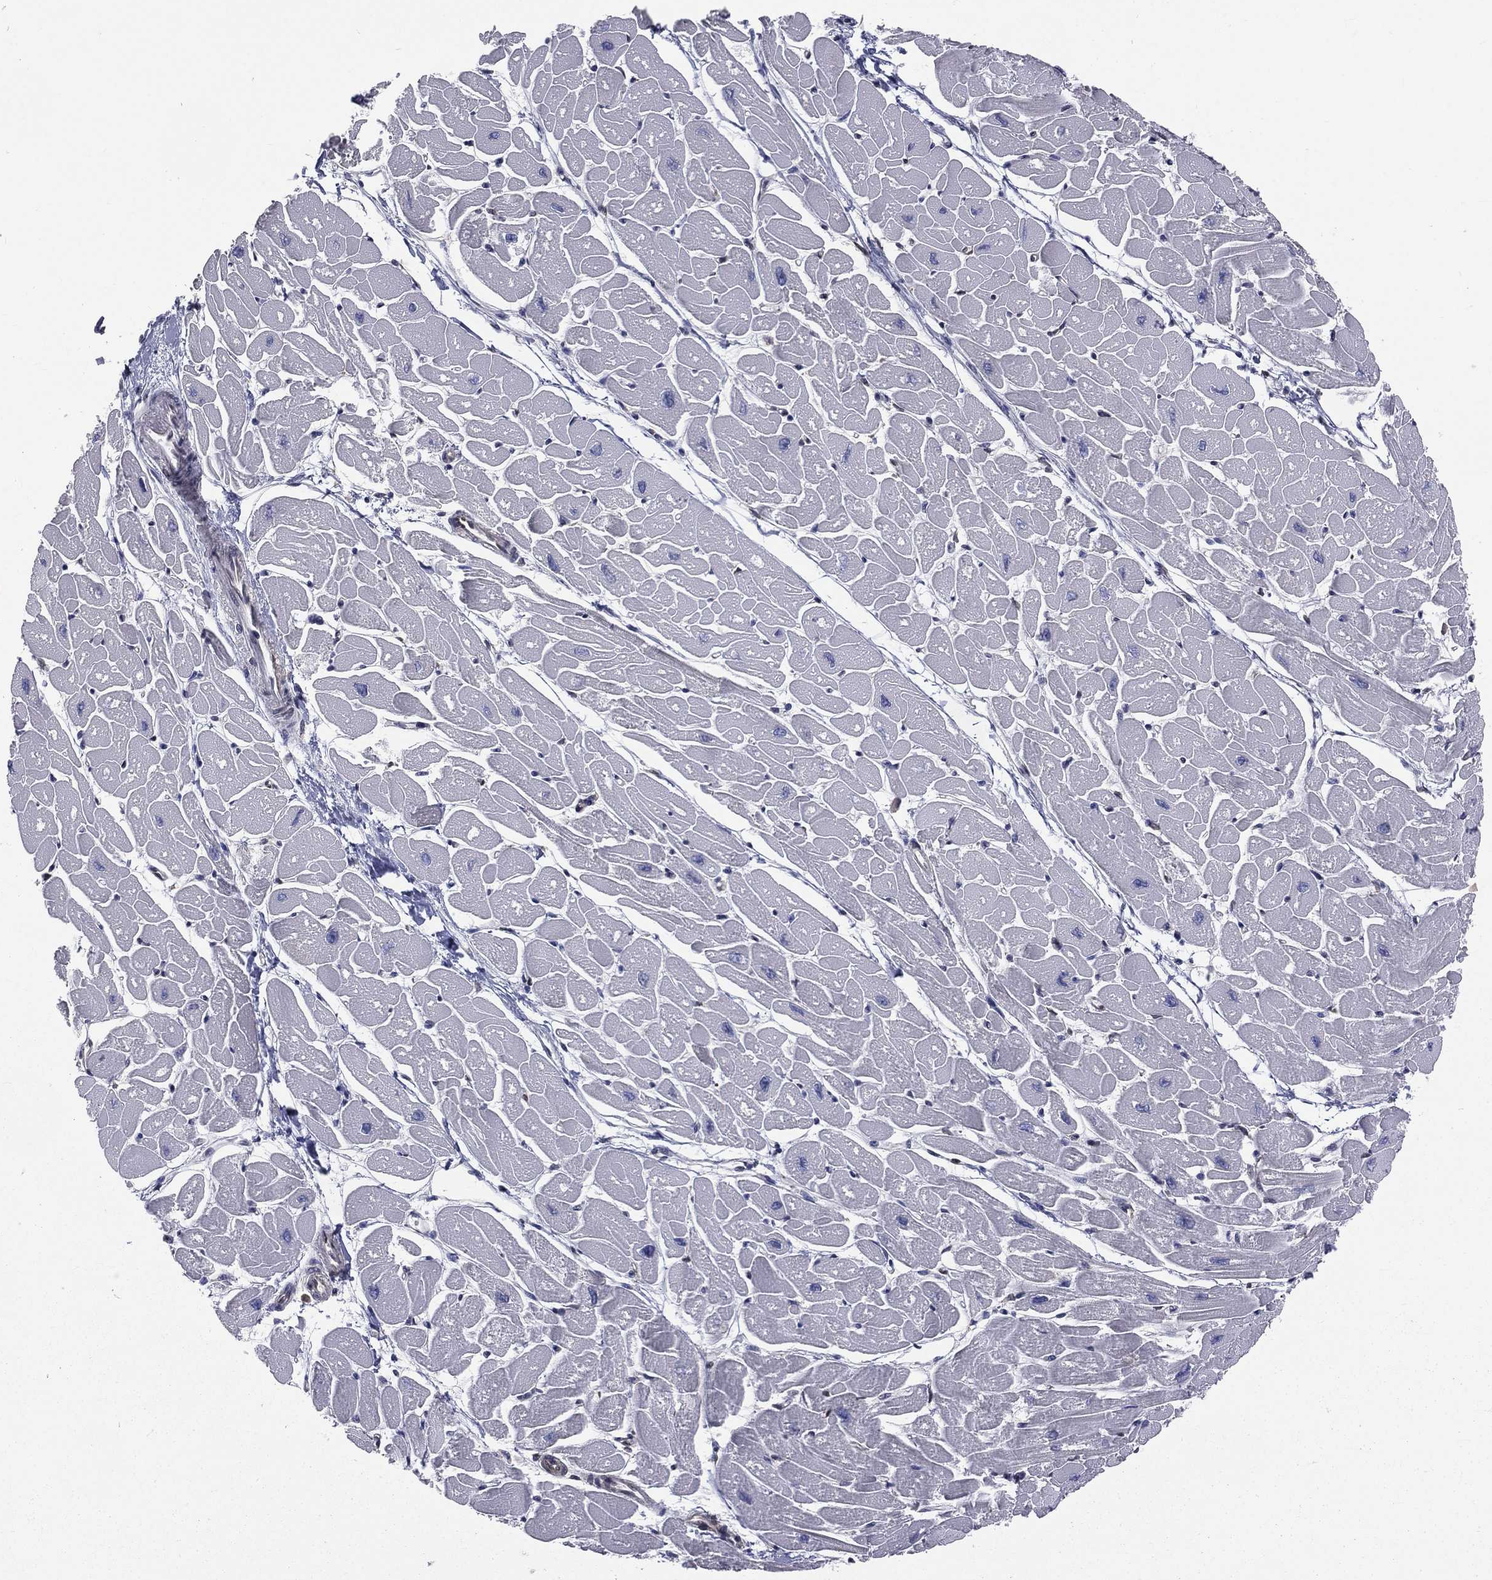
{"staining": {"intensity": "negative", "quantity": "none", "location": "none"}, "tissue": "heart muscle", "cell_type": "Cardiomyocytes", "image_type": "normal", "snomed": [{"axis": "morphology", "description": "Normal tissue, NOS"}, {"axis": "topography", "description": "Heart"}], "caption": "The photomicrograph exhibits no staining of cardiomyocytes in unremarkable heart muscle.", "gene": "PGRMC1", "patient": {"sex": "male", "age": 57}}